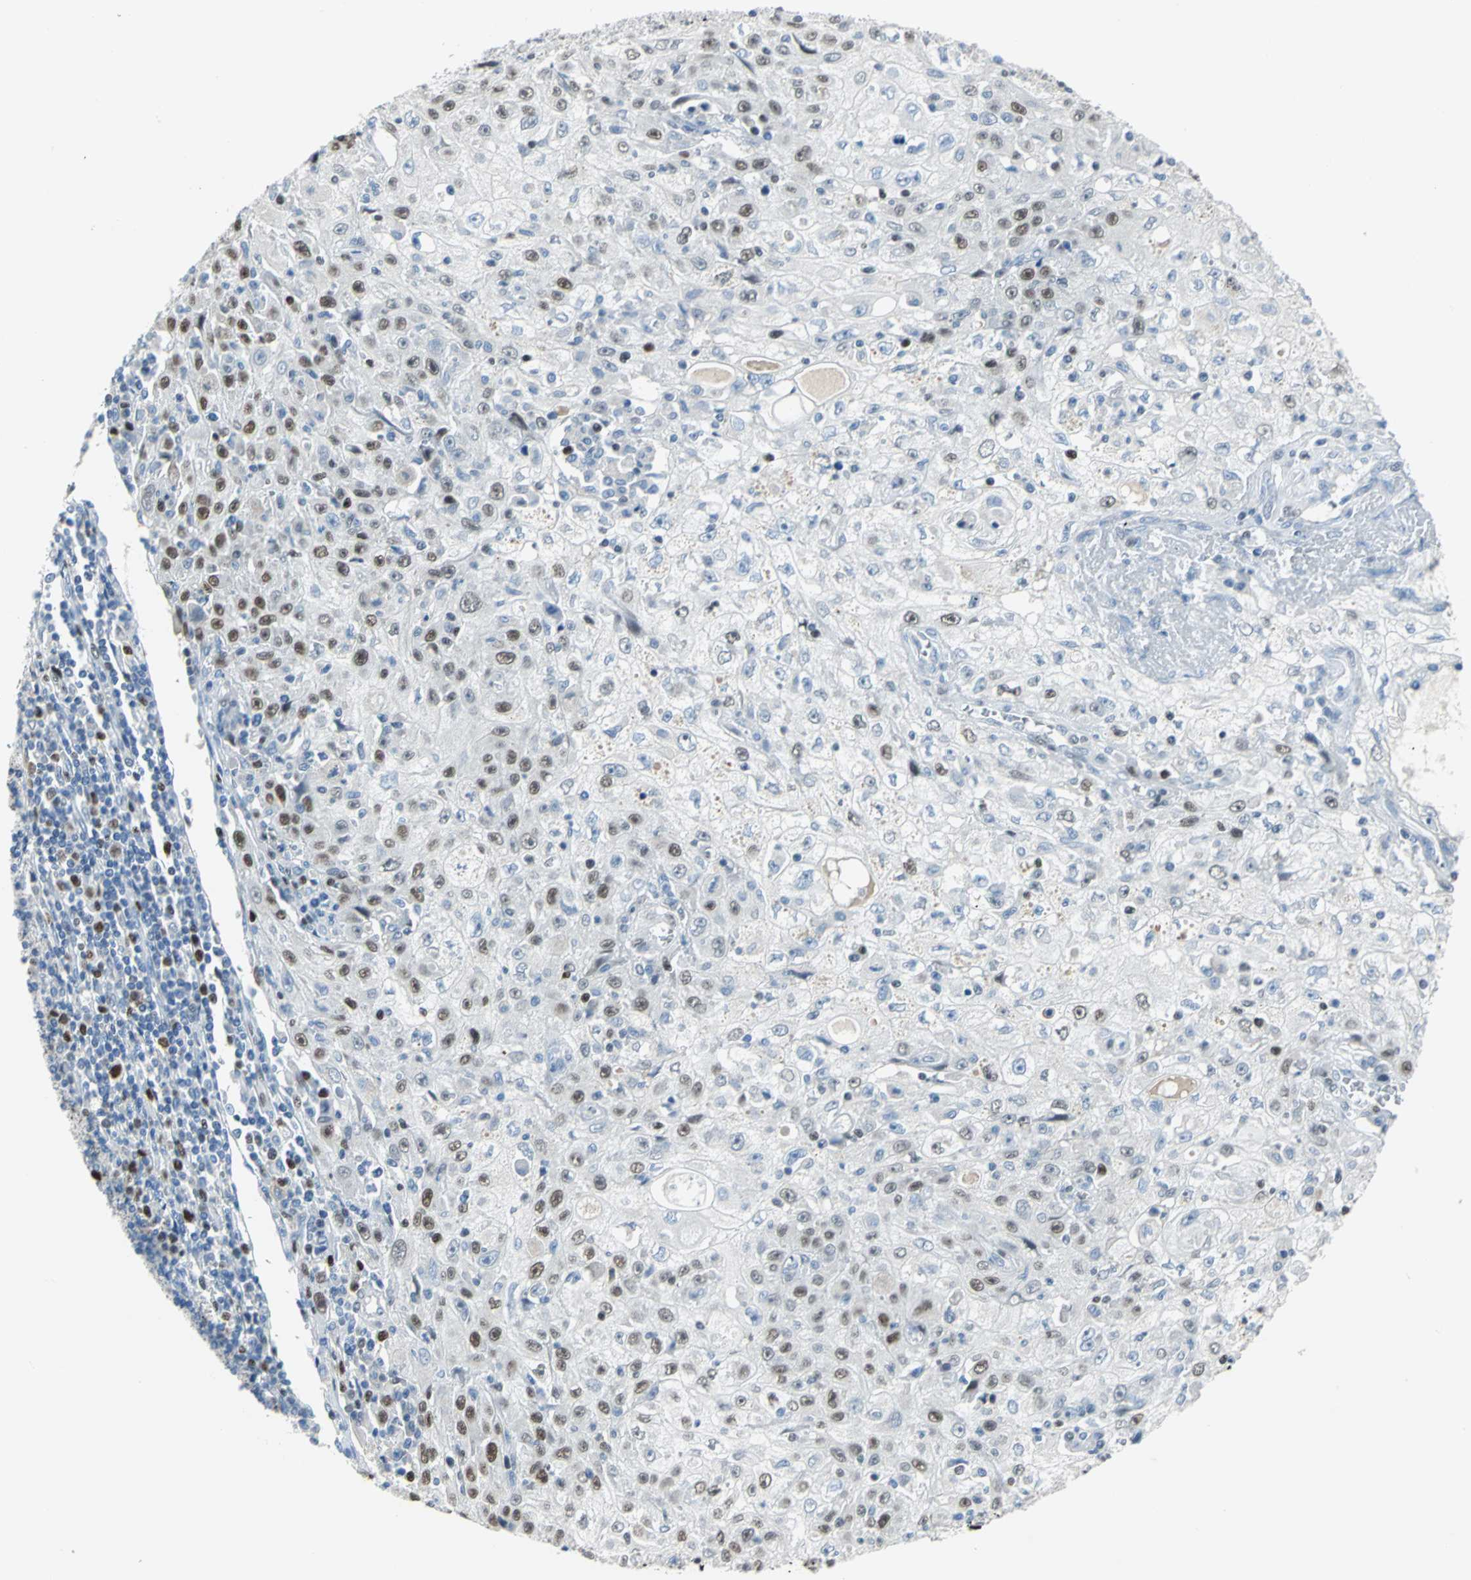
{"staining": {"intensity": "moderate", "quantity": "25%-75%", "location": "nuclear"}, "tissue": "skin cancer", "cell_type": "Tumor cells", "image_type": "cancer", "snomed": [{"axis": "morphology", "description": "Squamous cell carcinoma, NOS"}, {"axis": "topography", "description": "Skin"}], "caption": "IHC of human squamous cell carcinoma (skin) shows medium levels of moderate nuclear positivity in approximately 25%-75% of tumor cells.", "gene": "MCM4", "patient": {"sex": "male", "age": 75}}